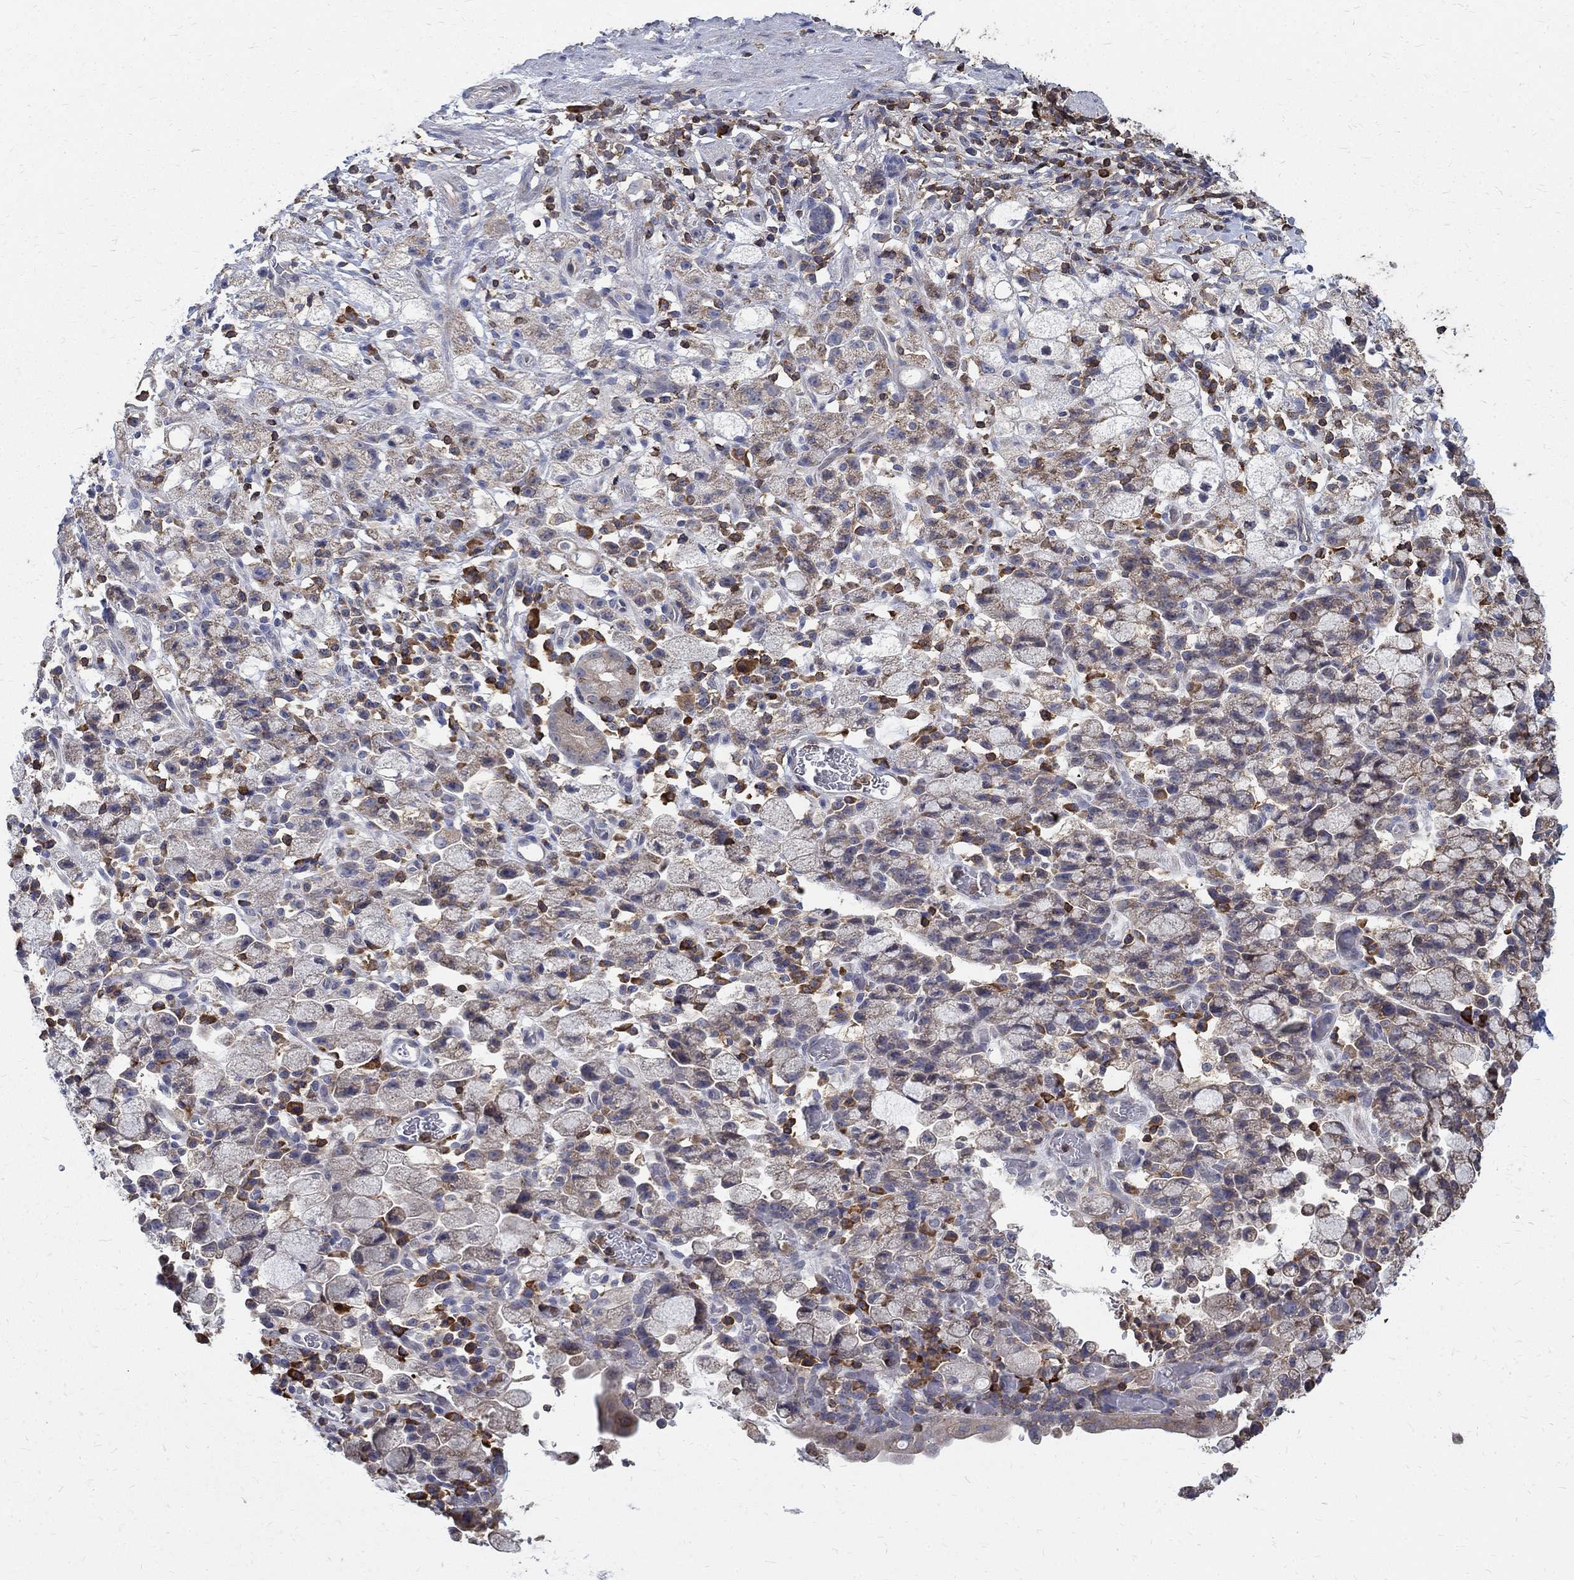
{"staining": {"intensity": "weak", "quantity": ">75%", "location": "cytoplasmic/membranous"}, "tissue": "stomach cancer", "cell_type": "Tumor cells", "image_type": "cancer", "snomed": [{"axis": "morphology", "description": "Adenocarcinoma, NOS"}, {"axis": "topography", "description": "Stomach"}], "caption": "Human stomach adenocarcinoma stained with a brown dye shows weak cytoplasmic/membranous positive positivity in about >75% of tumor cells.", "gene": "AGAP2", "patient": {"sex": "male", "age": 58}}